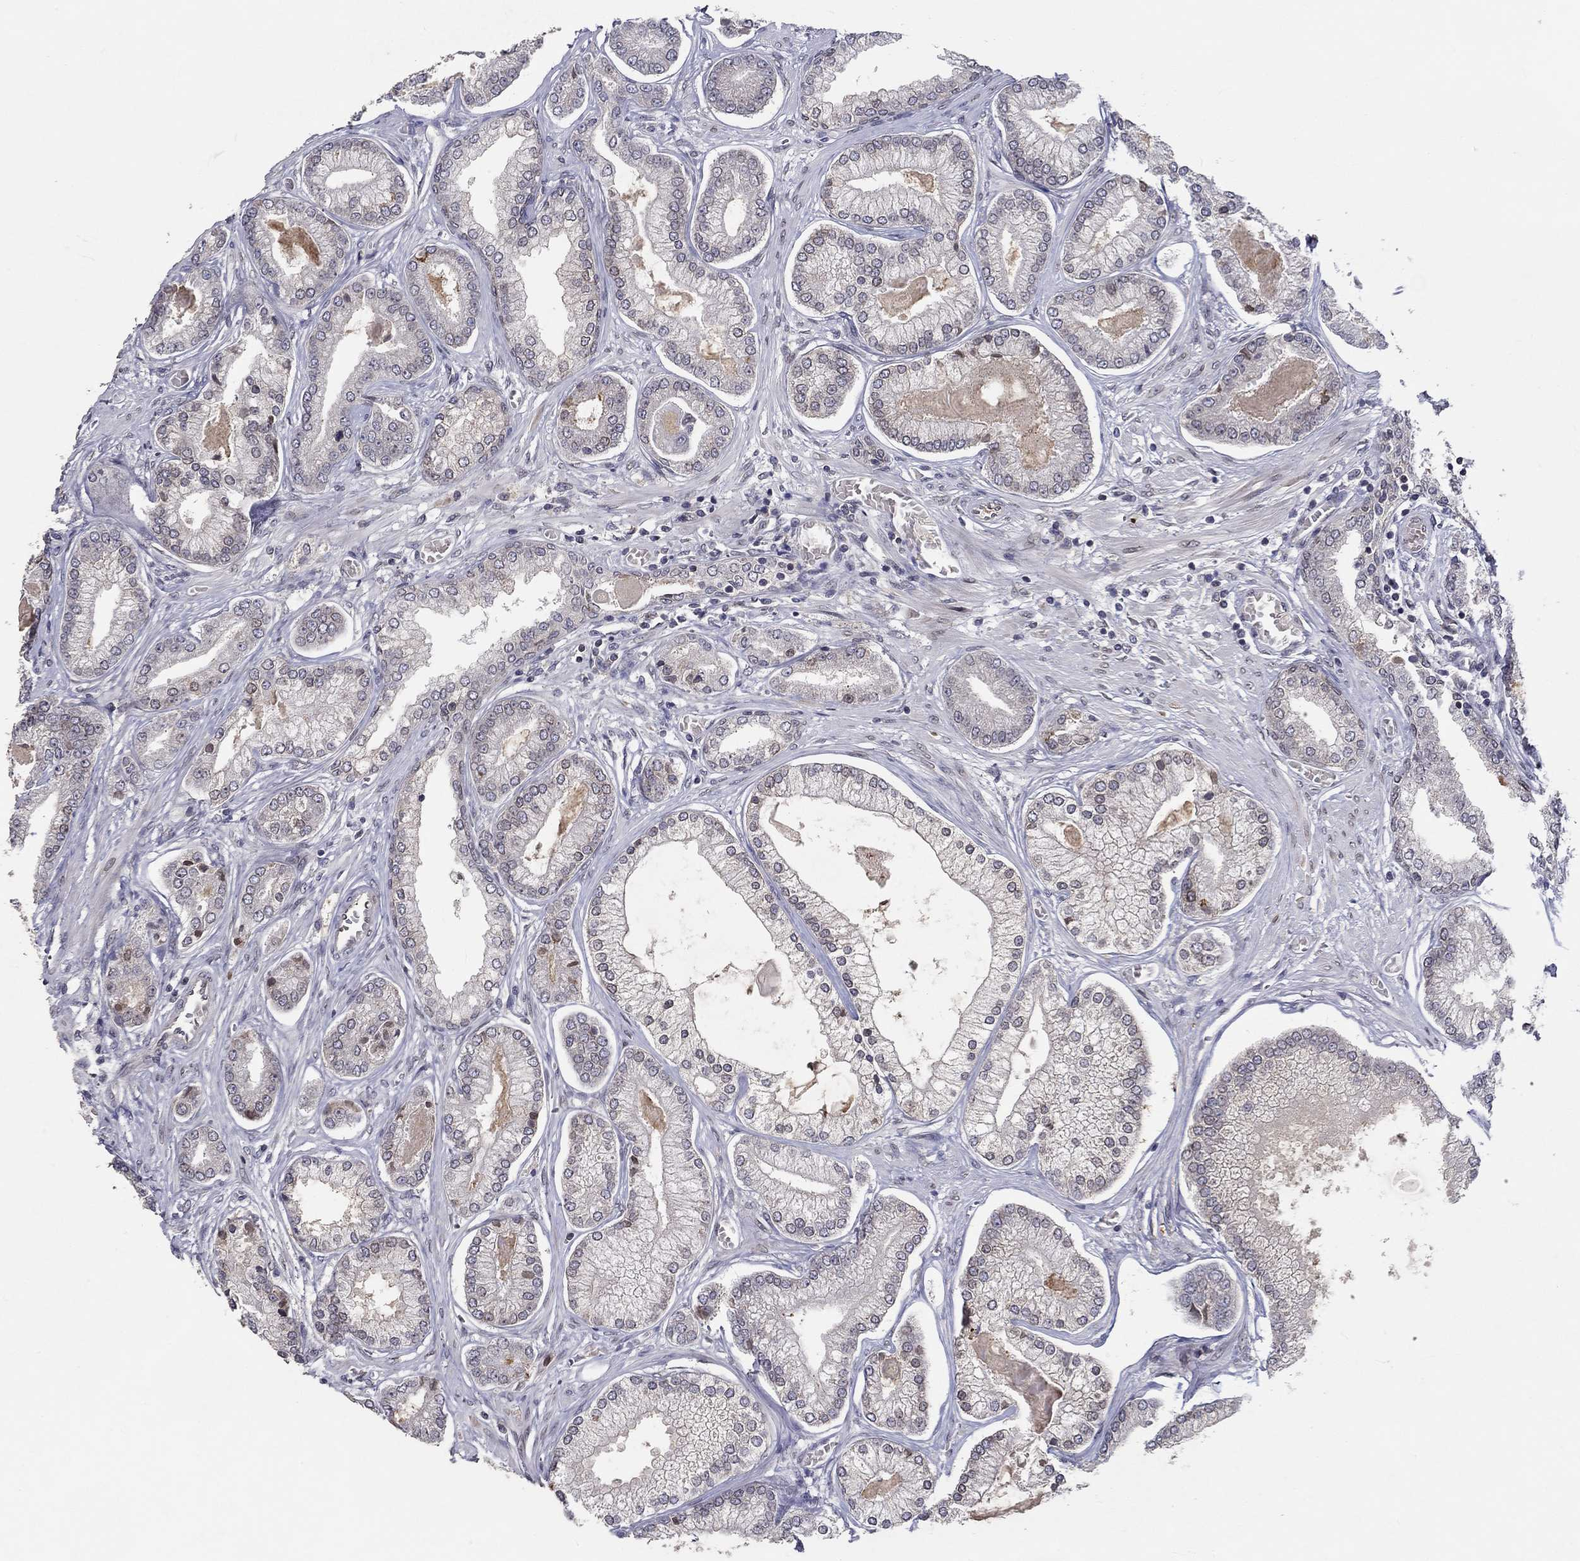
{"staining": {"intensity": "negative", "quantity": "none", "location": "none"}, "tissue": "prostate cancer", "cell_type": "Tumor cells", "image_type": "cancer", "snomed": [{"axis": "morphology", "description": "Adenocarcinoma, Low grade"}, {"axis": "topography", "description": "Prostate"}], "caption": "Low-grade adenocarcinoma (prostate) stained for a protein using immunohistochemistry (IHC) exhibits no staining tumor cells.", "gene": "CETN3", "patient": {"sex": "male", "age": 57}}